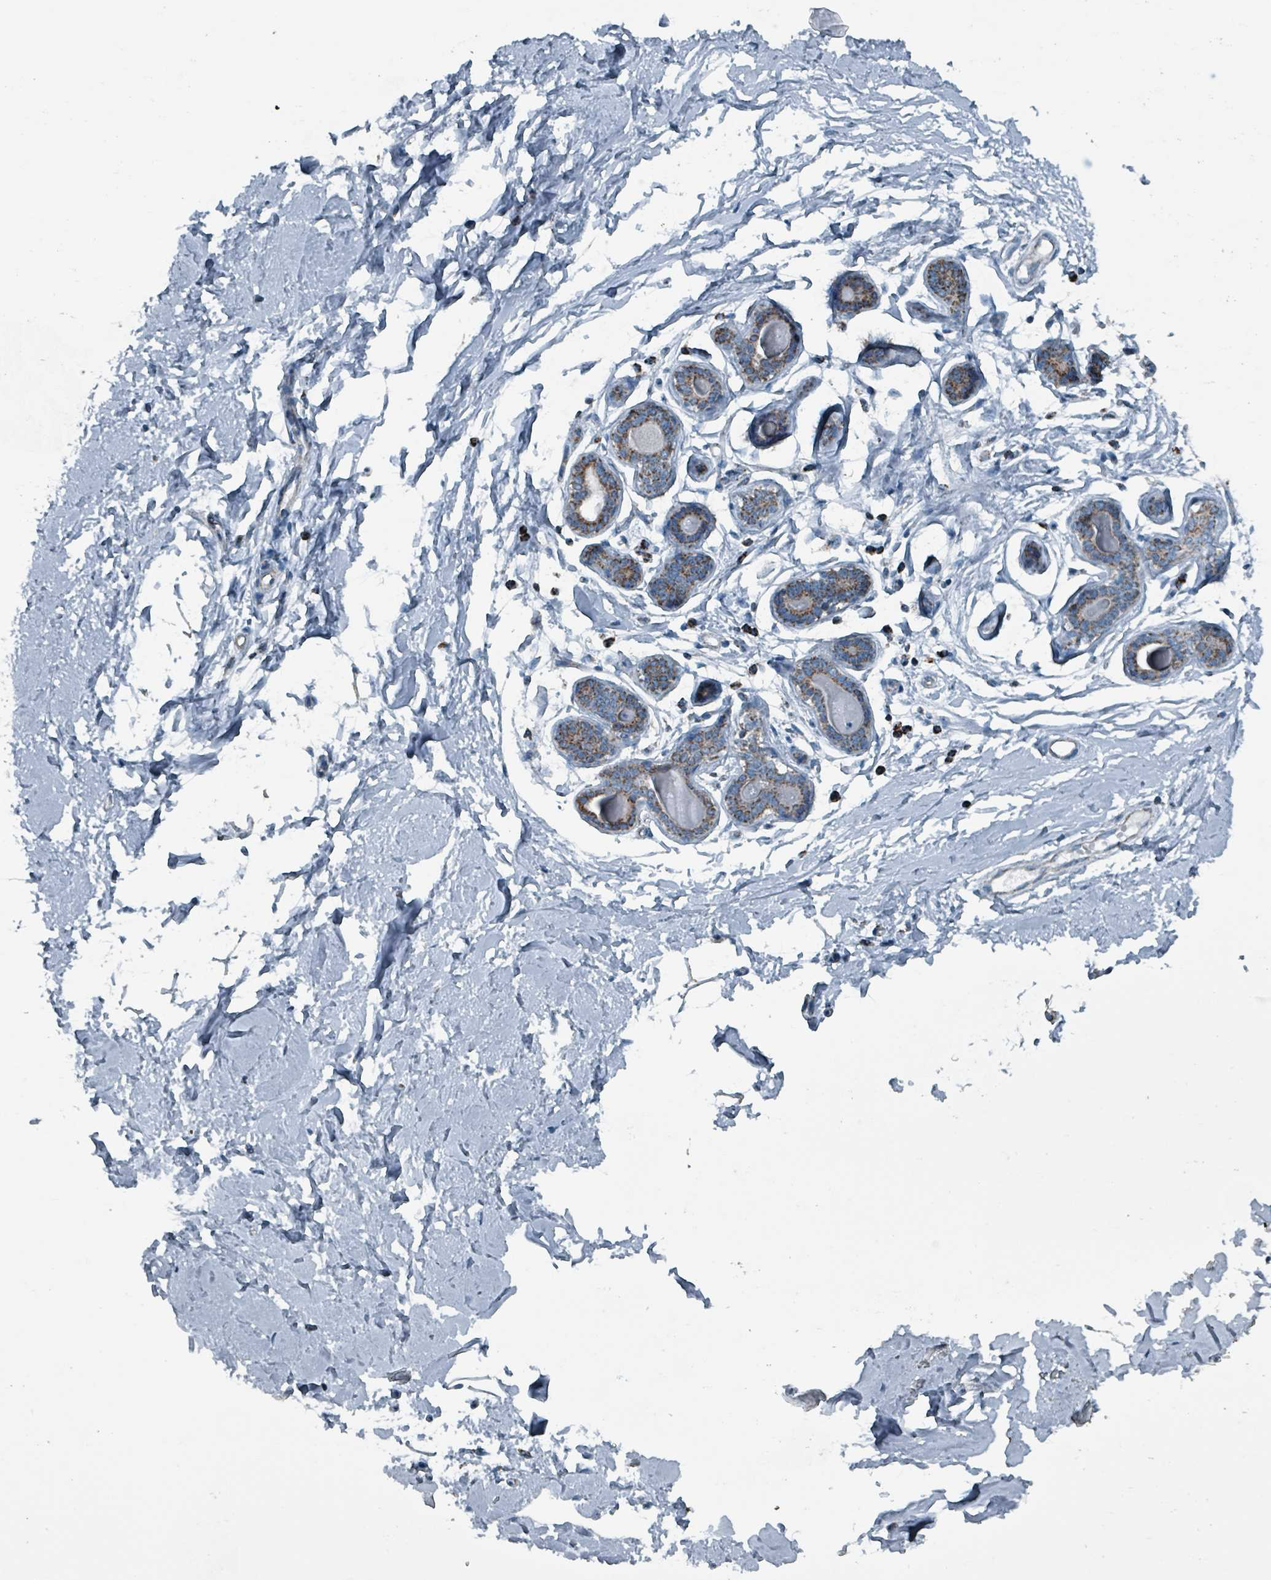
{"staining": {"intensity": "negative", "quantity": "none", "location": "none"}, "tissue": "breast", "cell_type": "Adipocytes", "image_type": "normal", "snomed": [{"axis": "morphology", "description": "Normal tissue, NOS"}, {"axis": "topography", "description": "Breast"}], "caption": "Unremarkable breast was stained to show a protein in brown. There is no significant positivity in adipocytes. (Stains: DAB immunohistochemistry with hematoxylin counter stain, Microscopy: brightfield microscopy at high magnification).", "gene": "ABHD18", "patient": {"sex": "female", "age": 23}}